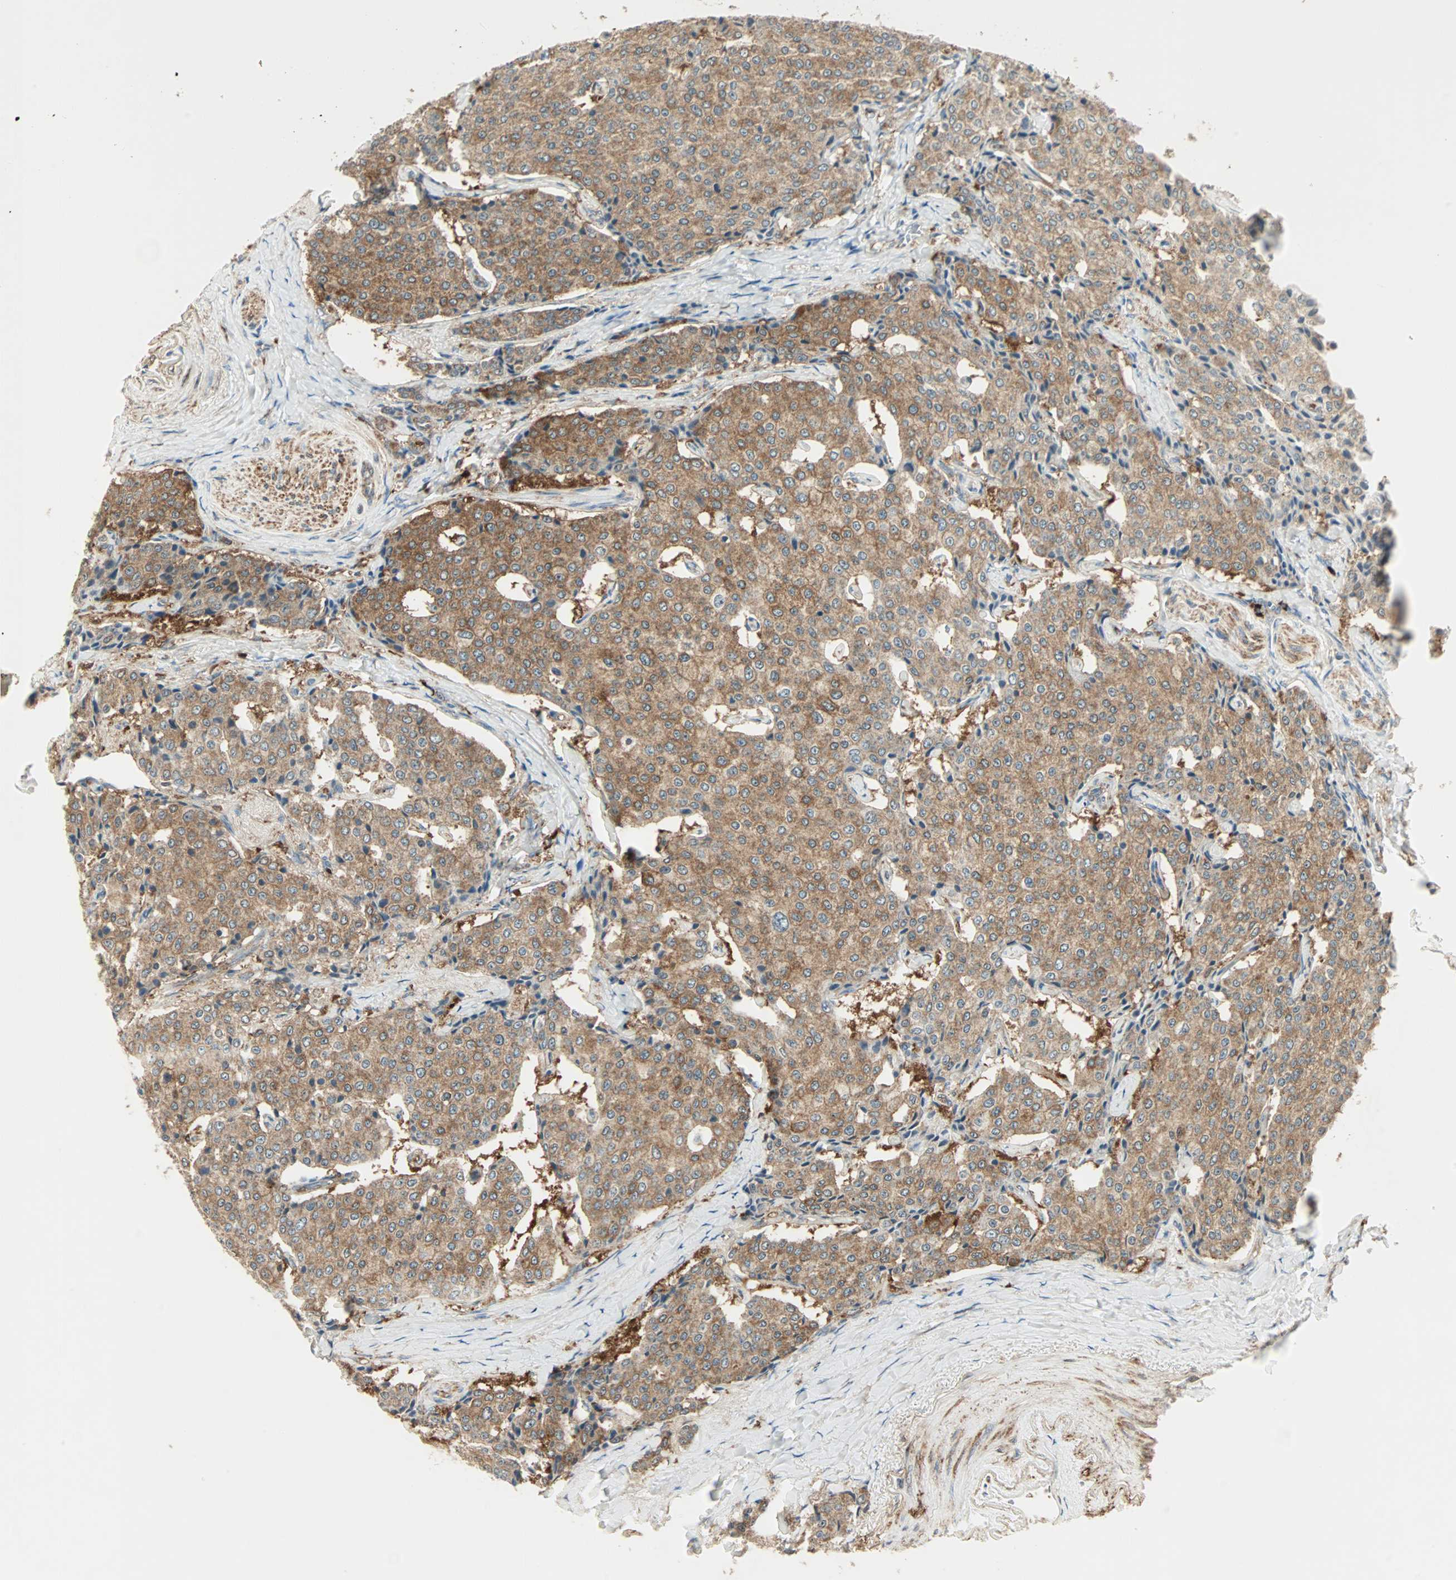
{"staining": {"intensity": "moderate", "quantity": ">75%", "location": "cytoplasmic/membranous"}, "tissue": "carcinoid", "cell_type": "Tumor cells", "image_type": "cancer", "snomed": [{"axis": "morphology", "description": "Carcinoid, malignant, NOS"}, {"axis": "topography", "description": "Colon"}], "caption": "Protein staining exhibits moderate cytoplasmic/membranous positivity in about >75% of tumor cells in carcinoid.", "gene": "MMP3", "patient": {"sex": "female", "age": 61}}